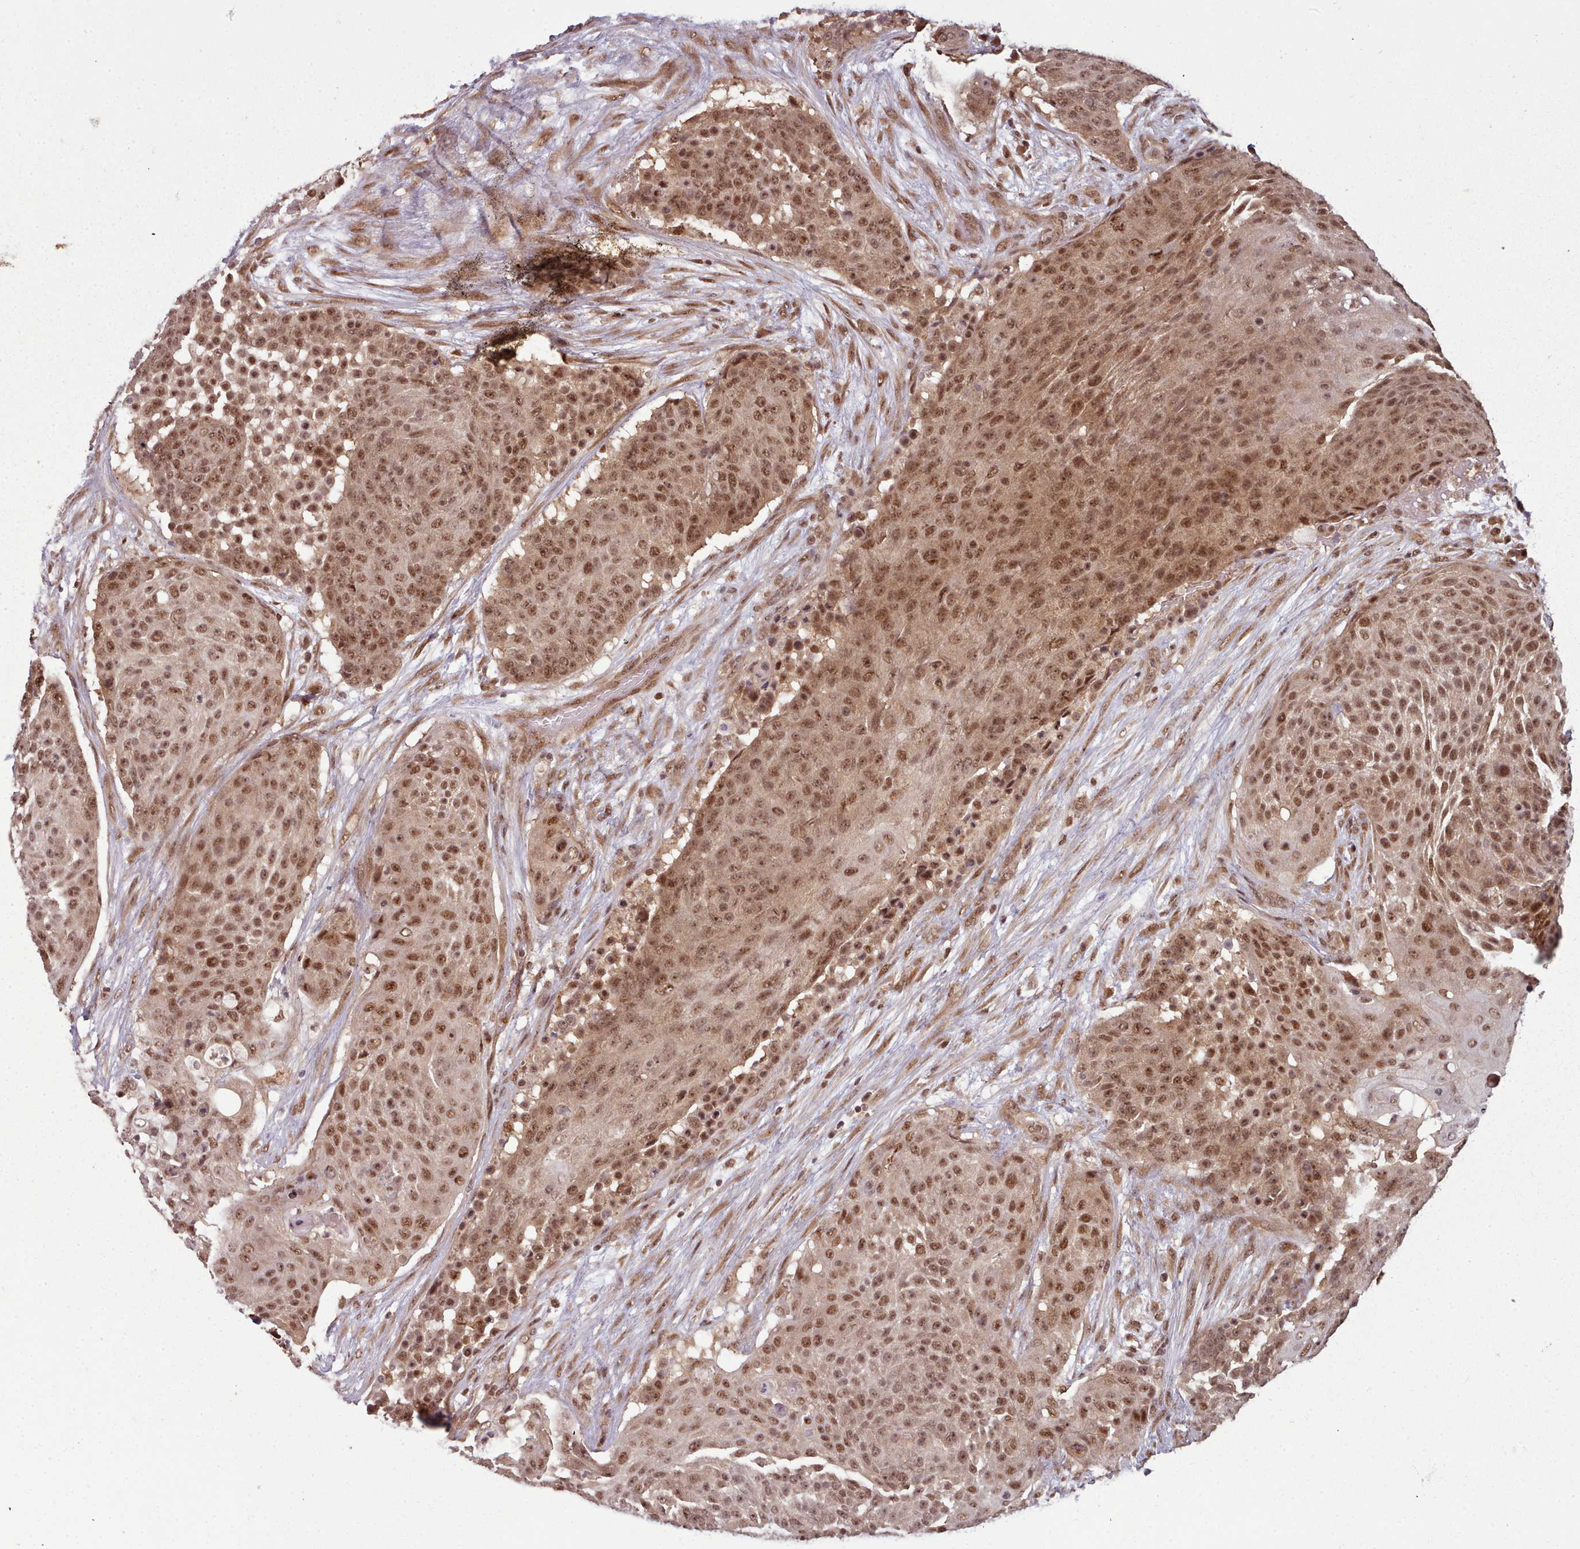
{"staining": {"intensity": "moderate", "quantity": ">75%", "location": "cytoplasmic/membranous,nuclear"}, "tissue": "urothelial cancer", "cell_type": "Tumor cells", "image_type": "cancer", "snomed": [{"axis": "morphology", "description": "Urothelial carcinoma, High grade"}, {"axis": "topography", "description": "Urinary bladder"}], "caption": "Protein staining of urothelial carcinoma (high-grade) tissue reveals moderate cytoplasmic/membranous and nuclear expression in approximately >75% of tumor cells.", "gene": "DHX8", "patient": {"sex": "female", "age": 63}}